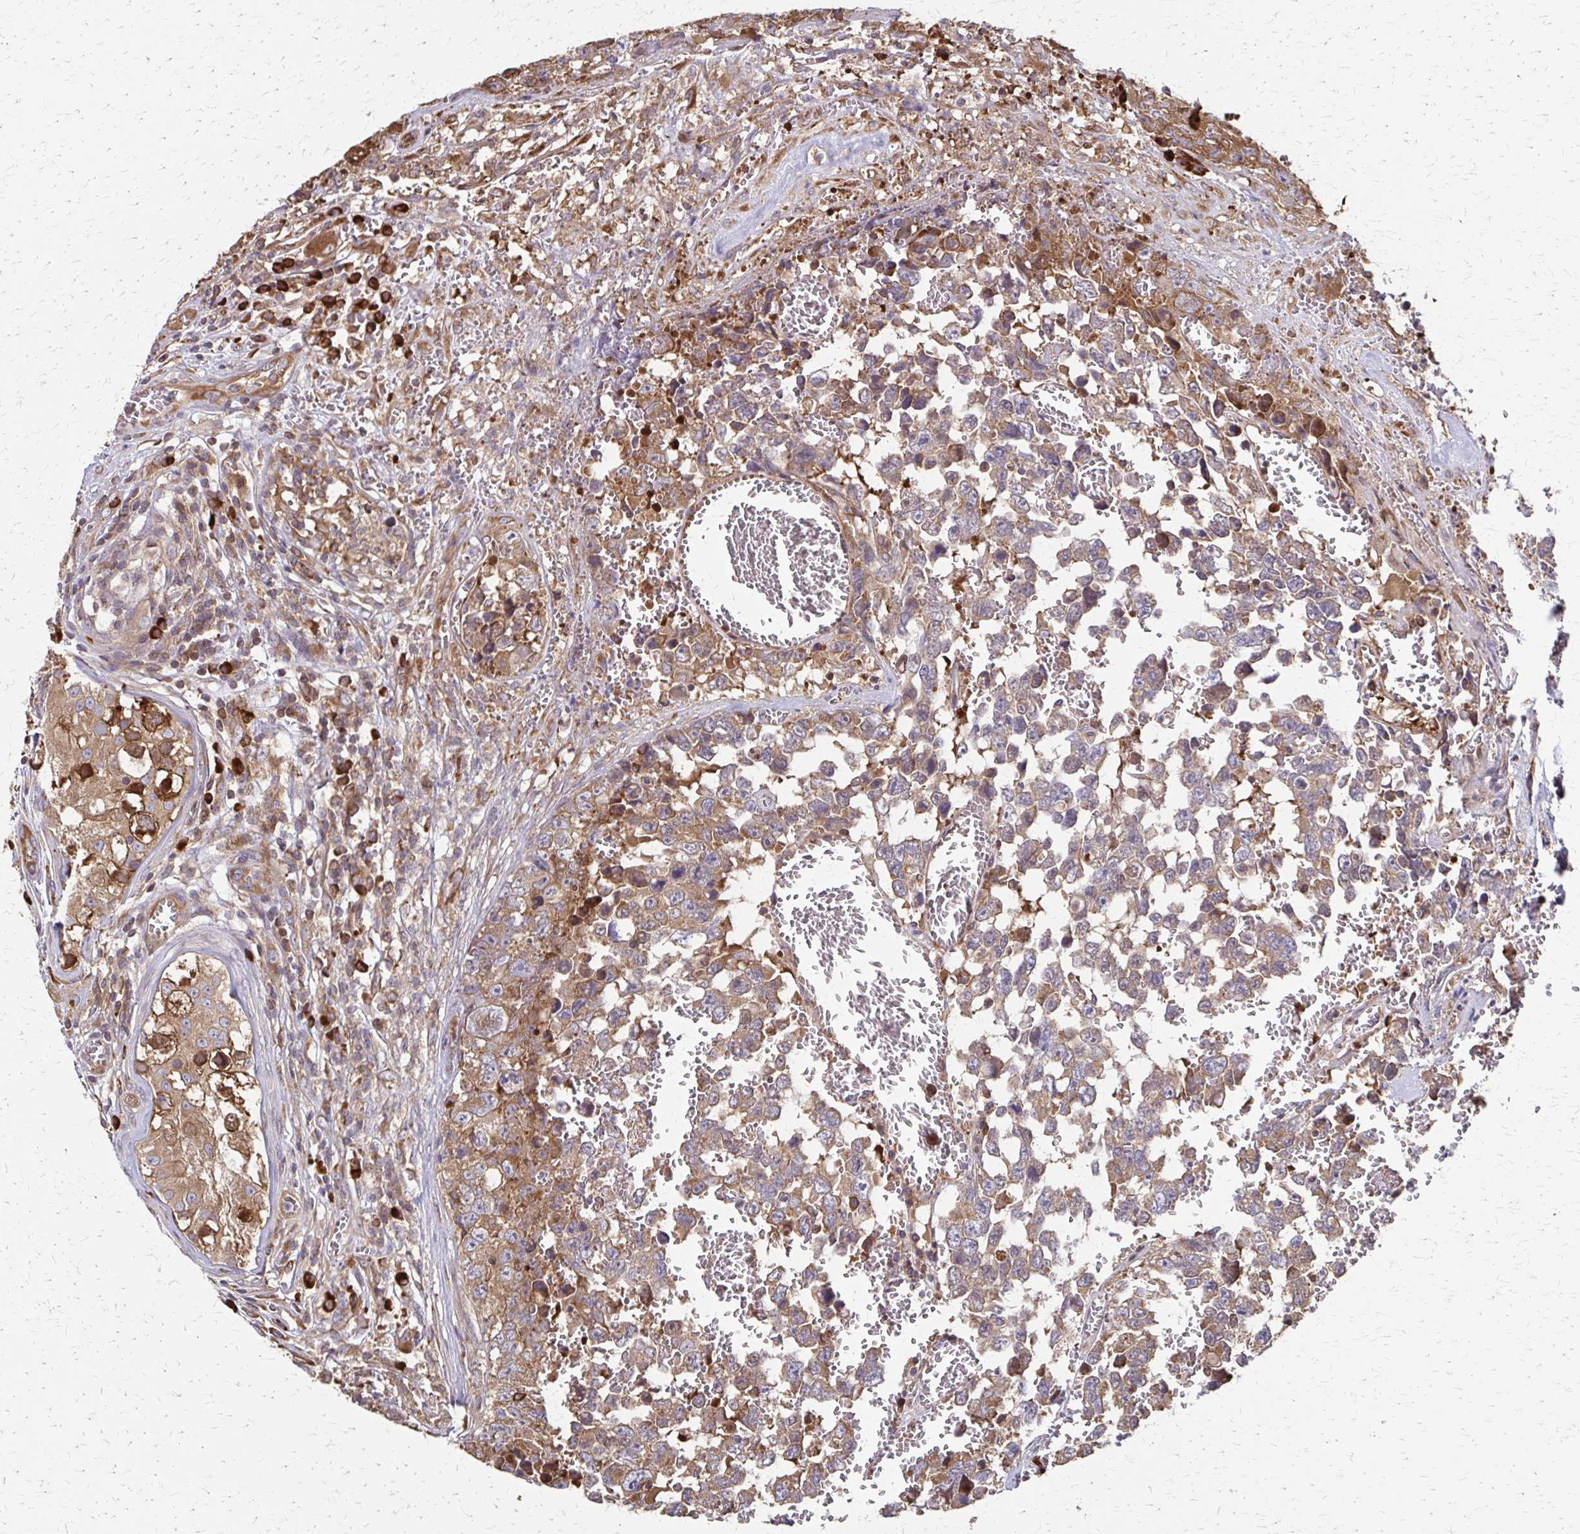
{"staining": {"intensity": "moderate", "quantity": ">75%", "location": "cytoplasmic/membranous"}, "tissue": "testis cancer", "cell_type": "Tumor cells", "image_type": "cancer", "snomed": [{"axis": "morphology", "description": "Carcinoma, Embryonal, NOS"}, {"axis": "topography", "description": "Testis"}], "caption": "Immunohistochemistry (IHC) image of neoplastic tissue: testis cancer (embryonal carcinoma) stained using IHC reveals medium levels of moderate protein expression localized specifically in the cytoplasmic/membranous of tumor cells, appearing as a cytoplasmic/membranous brown color.", "gene": "EEF2", "patient": {"sex": "male", "age": 18}}